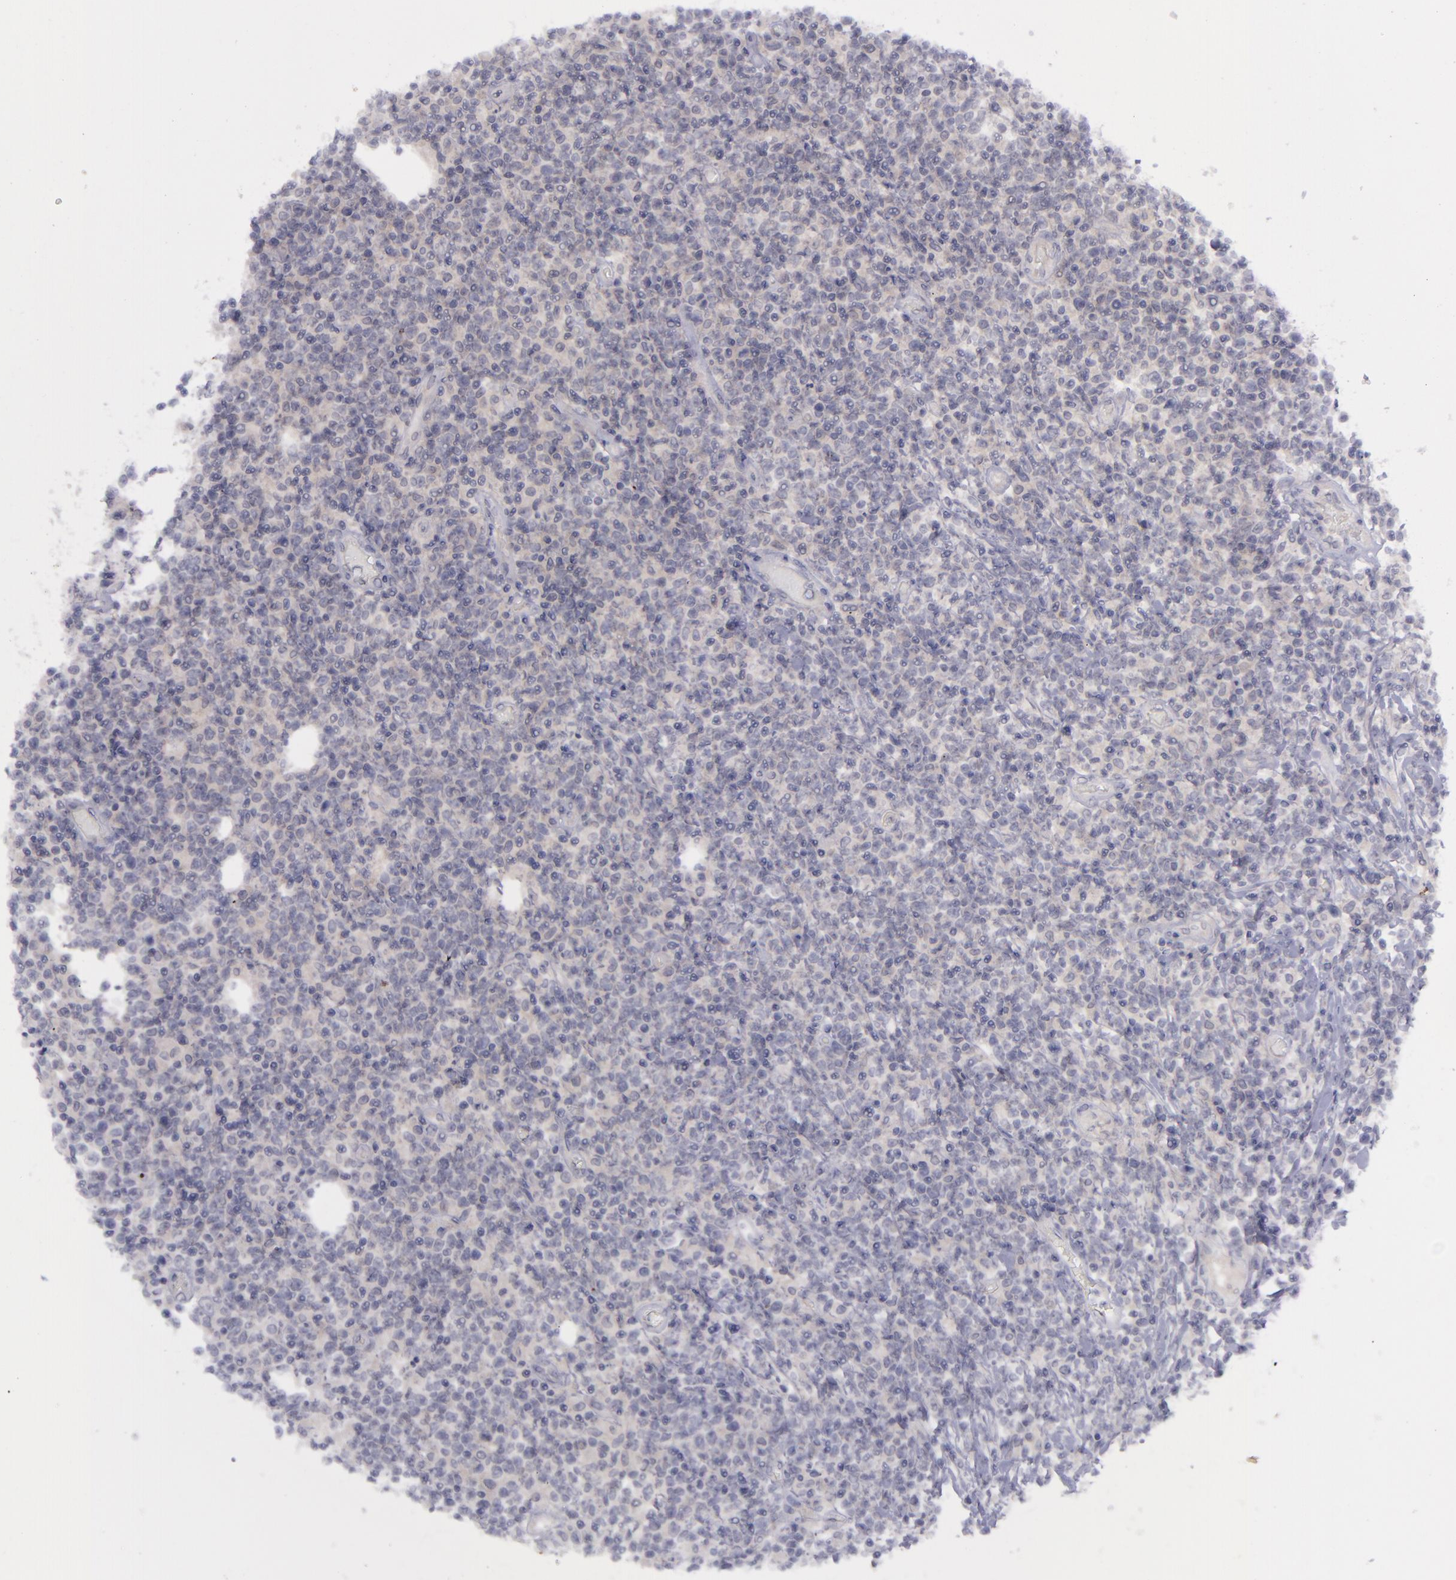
{"staining": {"intensity": "negative", "quantity": "none", "location": "none"}, "tissue": "lymphoma", "cell_type": "Tumor cells", "image_type": "cancer", "snomed": [{"axis": "morphology", "description": "Malignant lymphoma, non-Hodgkin's type, High grade"}, {"axis": "topography", "description": "Colon"}], "caption": "Tumor cells are negative for protein expression in human lymphoma.", "gene": "EVPL", "patient": {"sex": "male", "age": 82}}